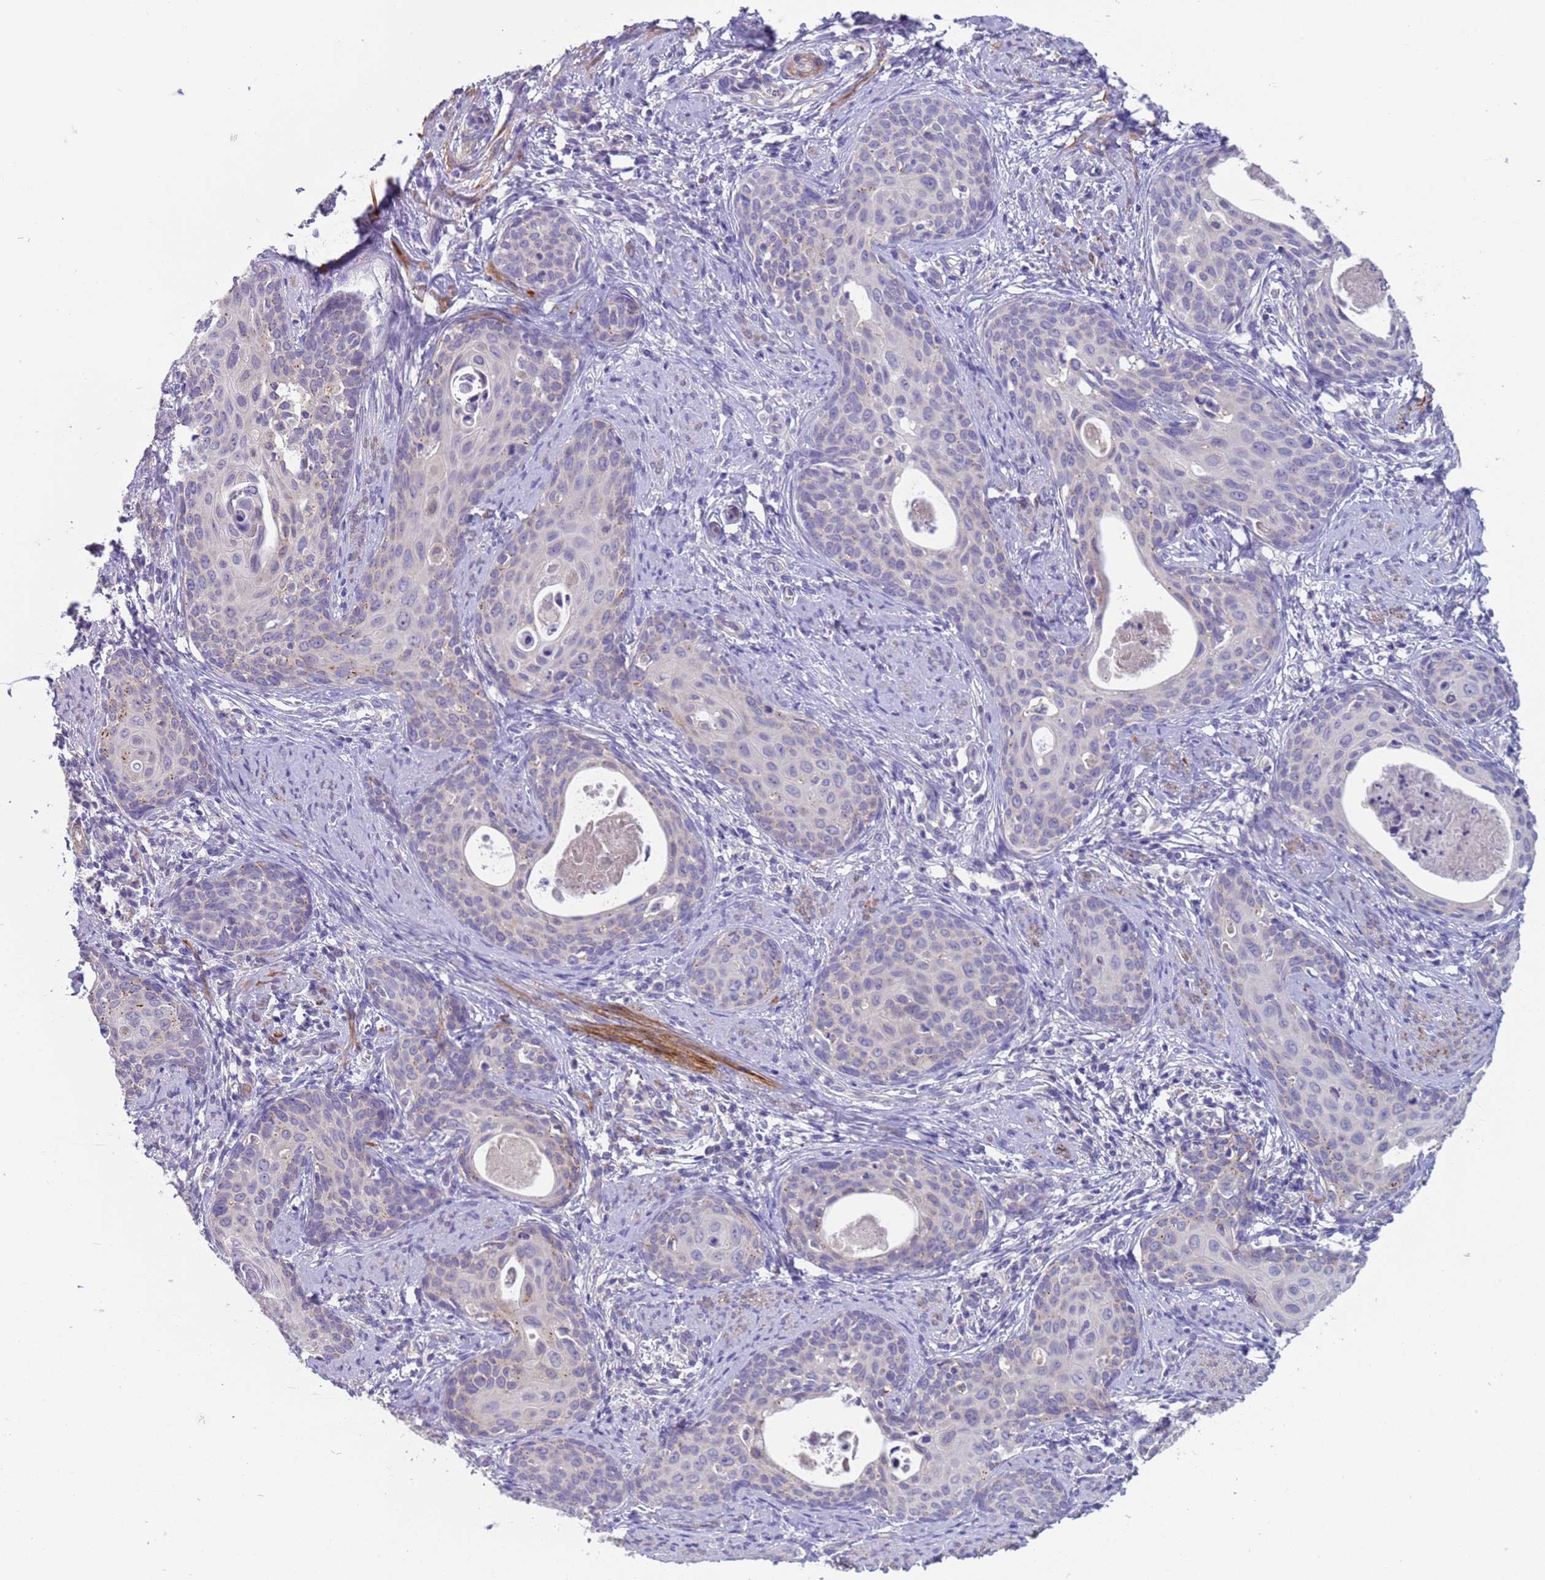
{"staining": {"intensity": "negative", "quantity": "none", "location": "none"}, "tissue": "cervical cancer", "cell_type": "Tumor cells", "image_type": "cancer", "snomed": [{"axis": "morphology", "description": "Squamous cell carcinoma, NOS"}, {"axis": "topography", "description": "Cervix"}], "caption": "Photomicrograph shows no significant protein staining in tumor cells of cervical cancer. Nuclei are stained in blue.", "gene": "KBTBD3", "patient": {"sex": "female", "age": 46}}